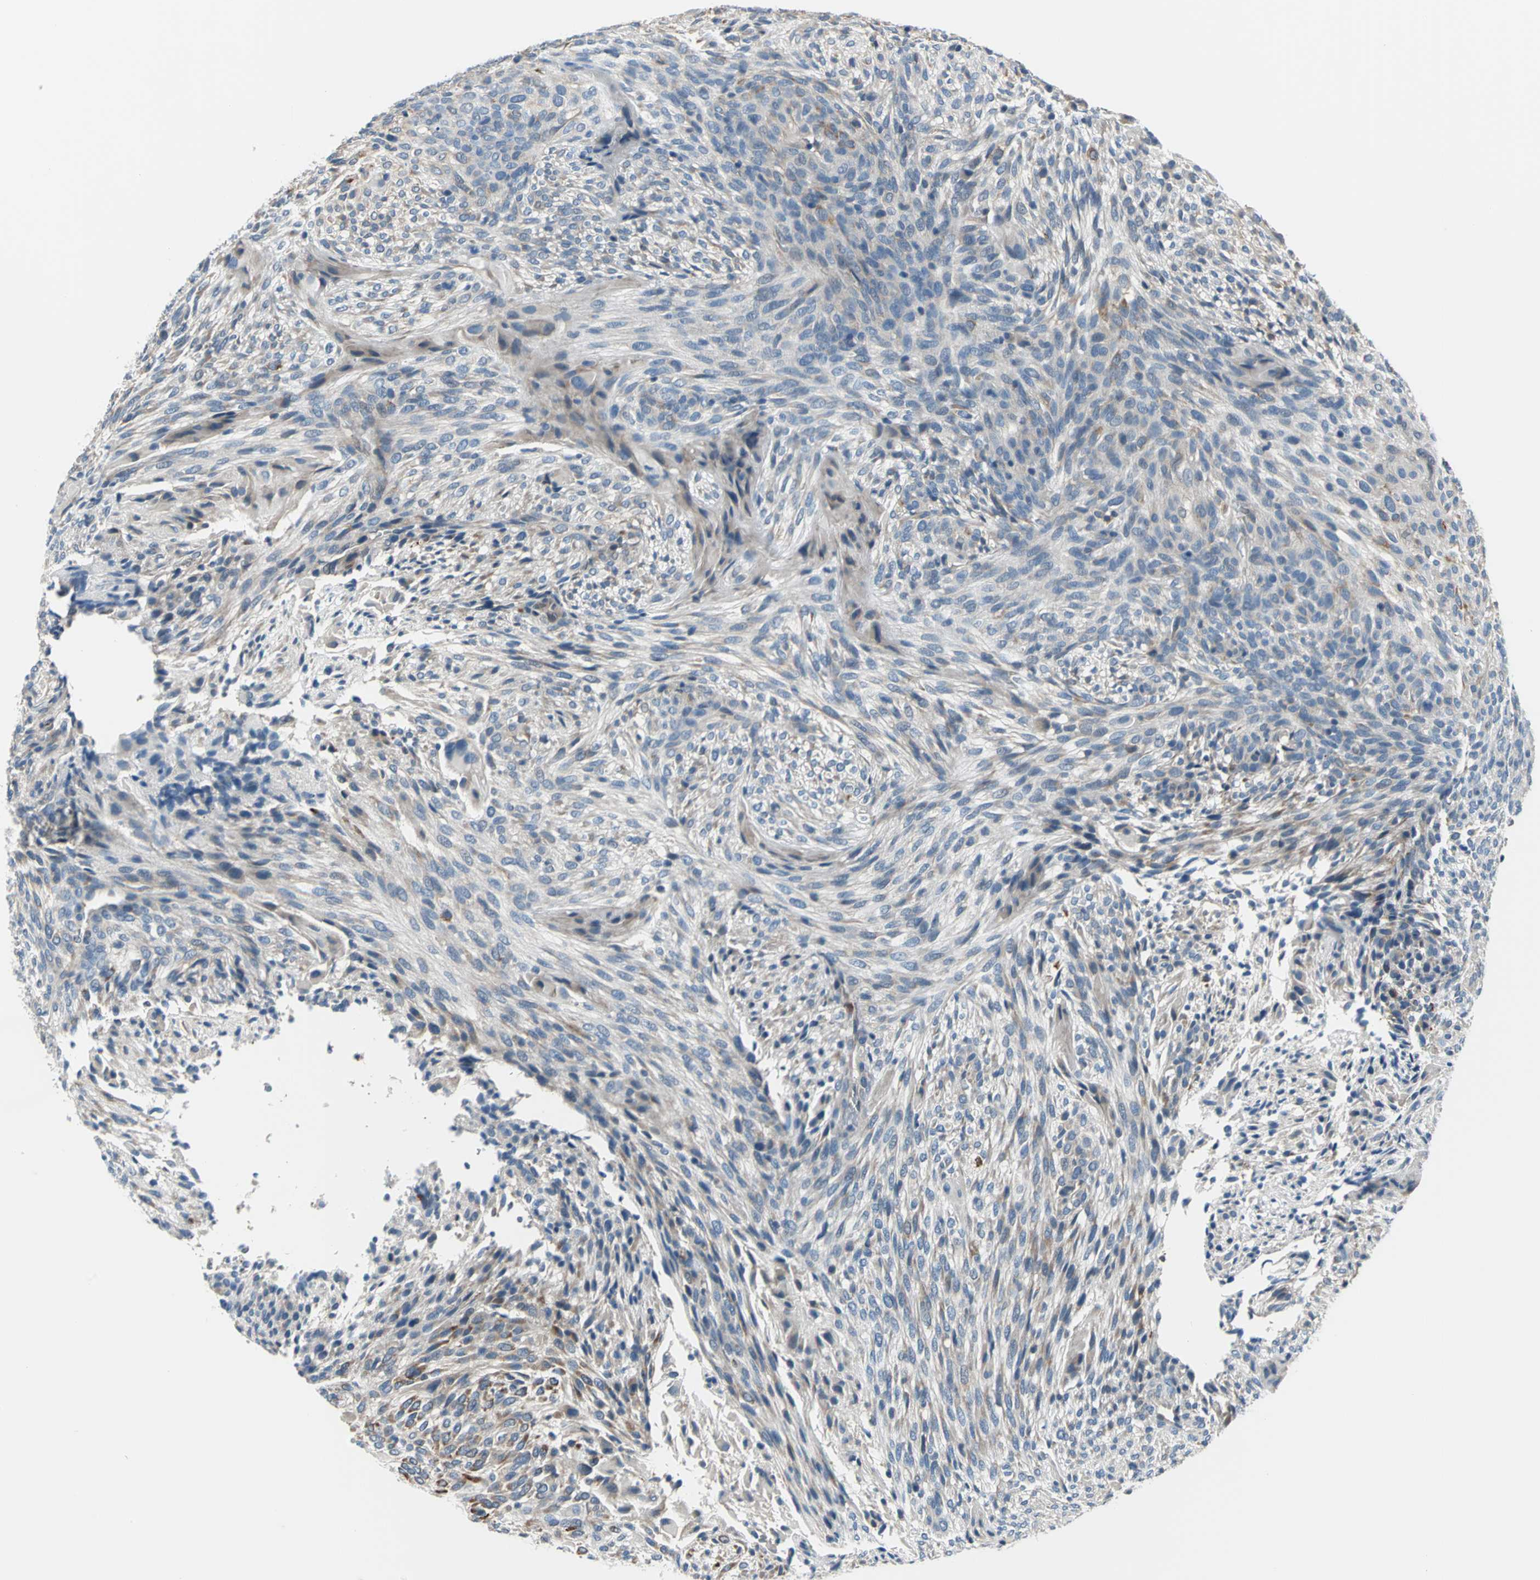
{"staining": {"intensity": "moderate", "quantity": "<25%", "location": "cytoplasmic/membranous"}, "tissue": "glioma", "cell_type": "Tumor cells", "image_type": "cancer", "snomed": [{"axis": "morphology", "description": "Glioma, malignant, High grade"}, {"axis": "topography", "description": "Cerebral cortex"}], "caption": "This is an image of IHC staining of glioma, which shows moderate staining in the cytoplasmic/membranous of tumor cells.", "gene": "ZNF415", "patient": {"sex": "female", "age": 55}}